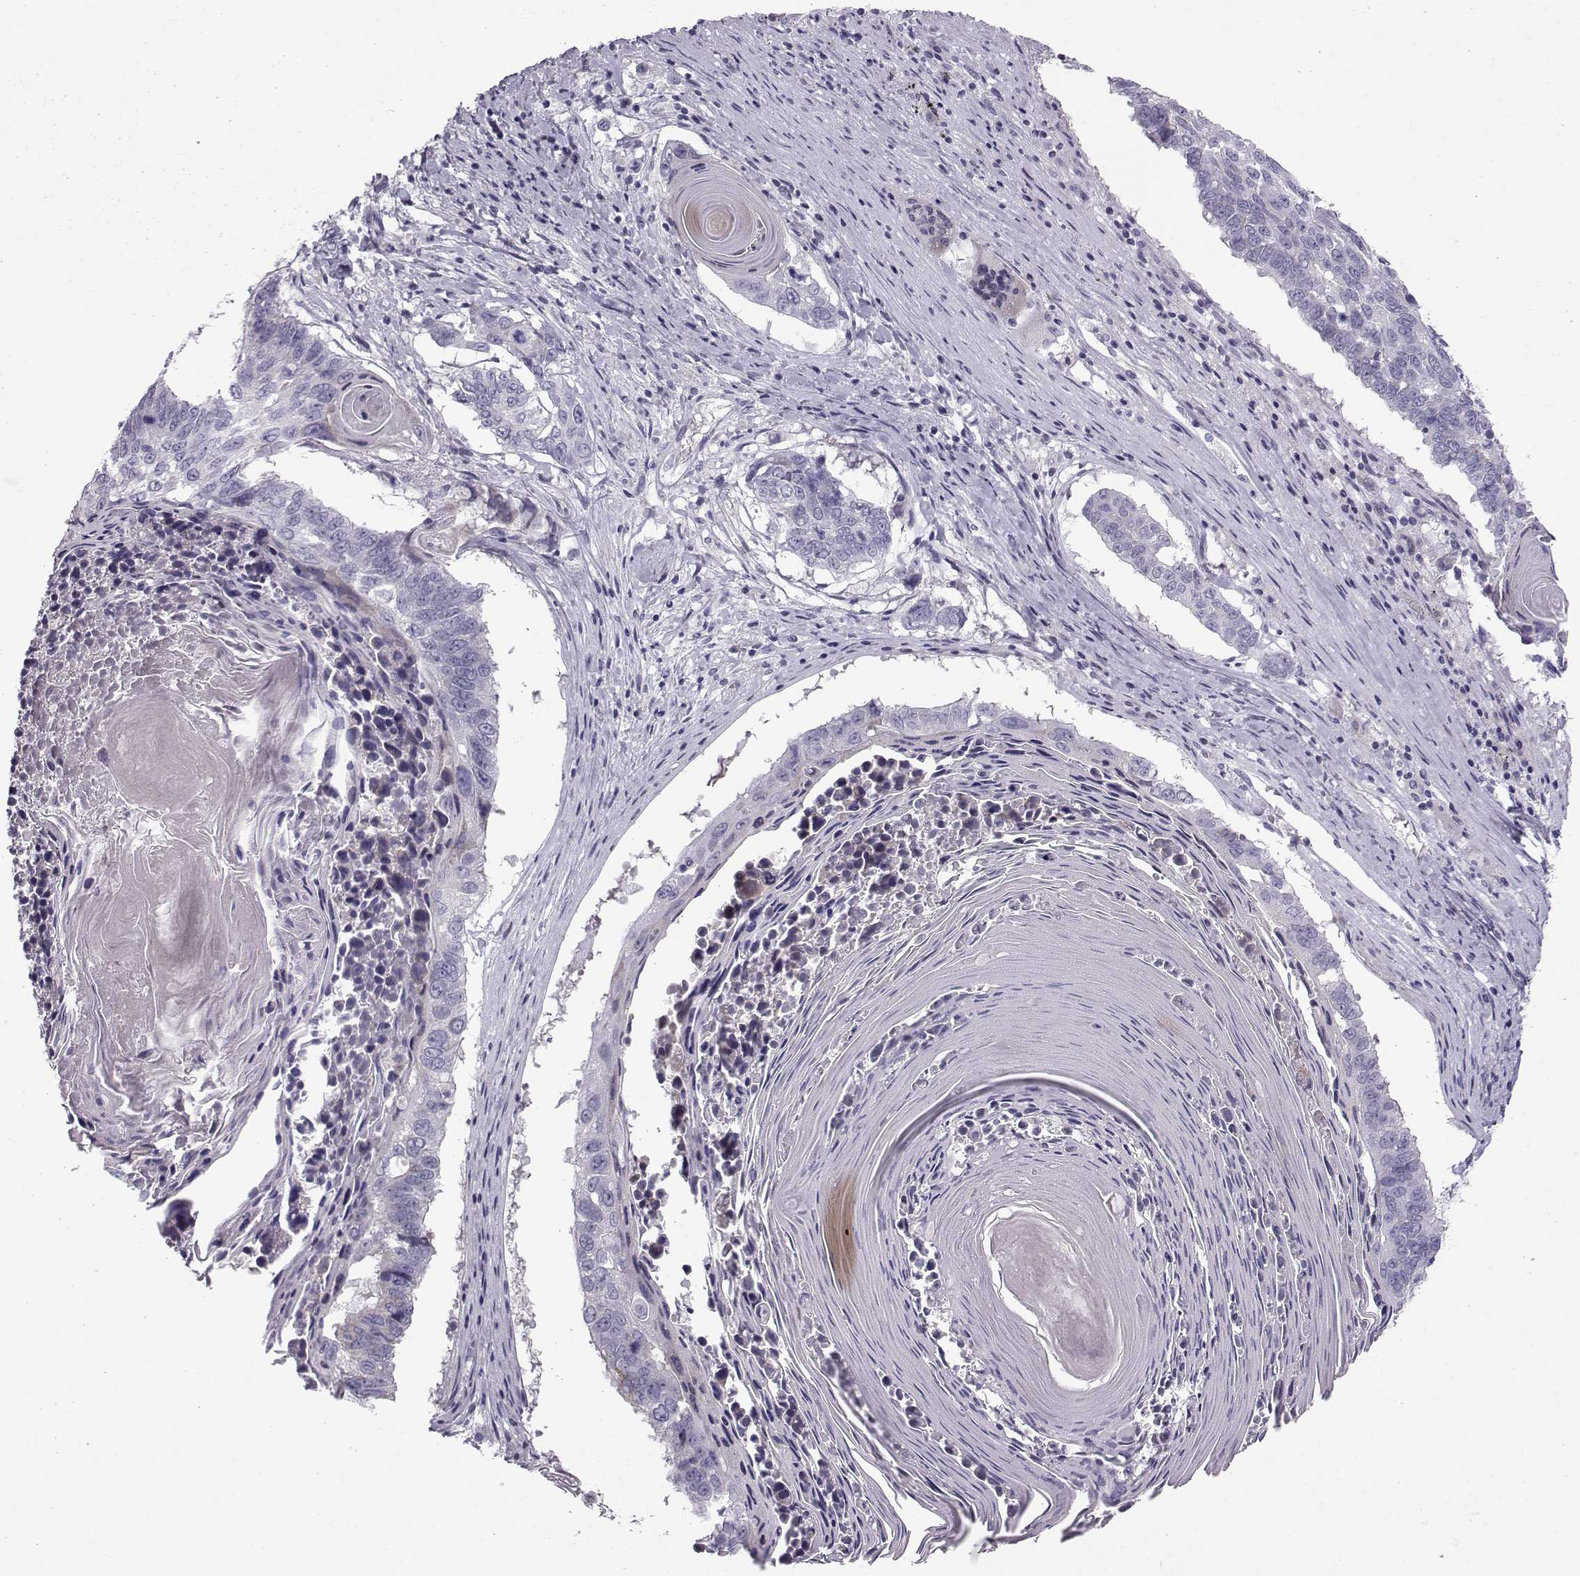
{"staining": {"intensity": "negative", "quantity": "none", "location": "none"}, "tissue": "lung cancer", "cell_type": "Tumor cells", "image_type": "cancer", "snomed": [{"axis": "morphology", "description": "Squamous cell carcinoma, NOS"}, {"axis": "topography", "description": "Lung"}], "caption": "This micrograph is of squamous cell carcinoma (lung) stained with immunohistochemistry (IHC) to label a protein in brown with the nuclei are counter-stained blue. There is no expression in tumor cells.", "gene": "DMRT3", "patient": {"sex": "male", "age": 73}}